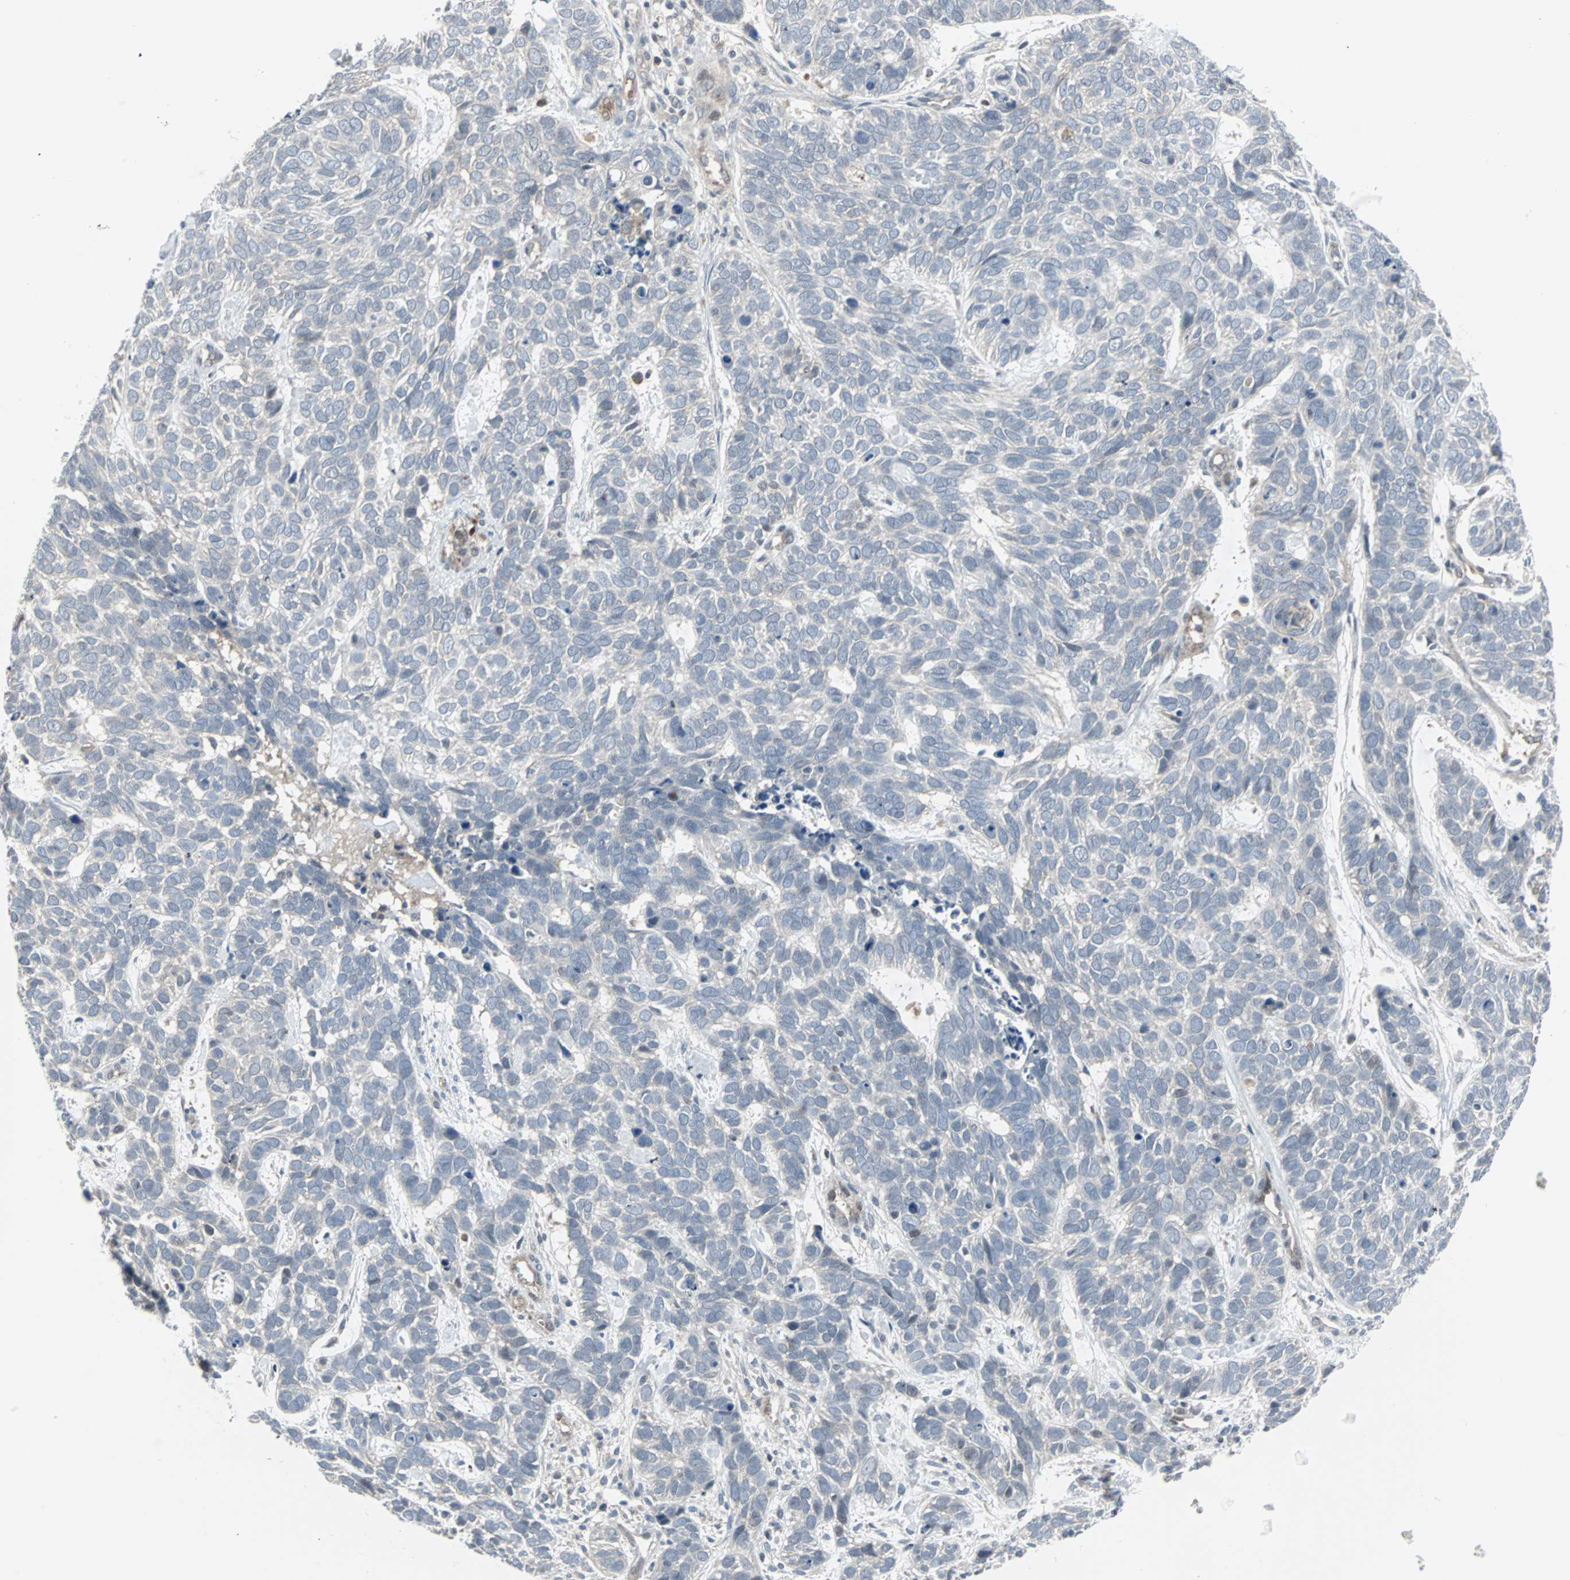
{"staining": {"intensity": "negative", "quantity": "none", "location": "none"}, "tissue": "skin cancer", "cell_type": "Tumor cells", "image_type": "cancer", "snomed": [{"axis": "morphology", "description": "Basal cell carcinoma"}, {"axis": "topography", "description": "Skin"}], "caption": "An immunohistochemistry (IHC) image of basal cell carcinoma (skin) is shown. There is no staining in tumor cells of basal cell carcinoma (skin). (DAB immunohistochemistry visualized using brightfield microscopy, high magnification).", "gene": "CASP3", "patient": {"sex": "male", "age": 87}}